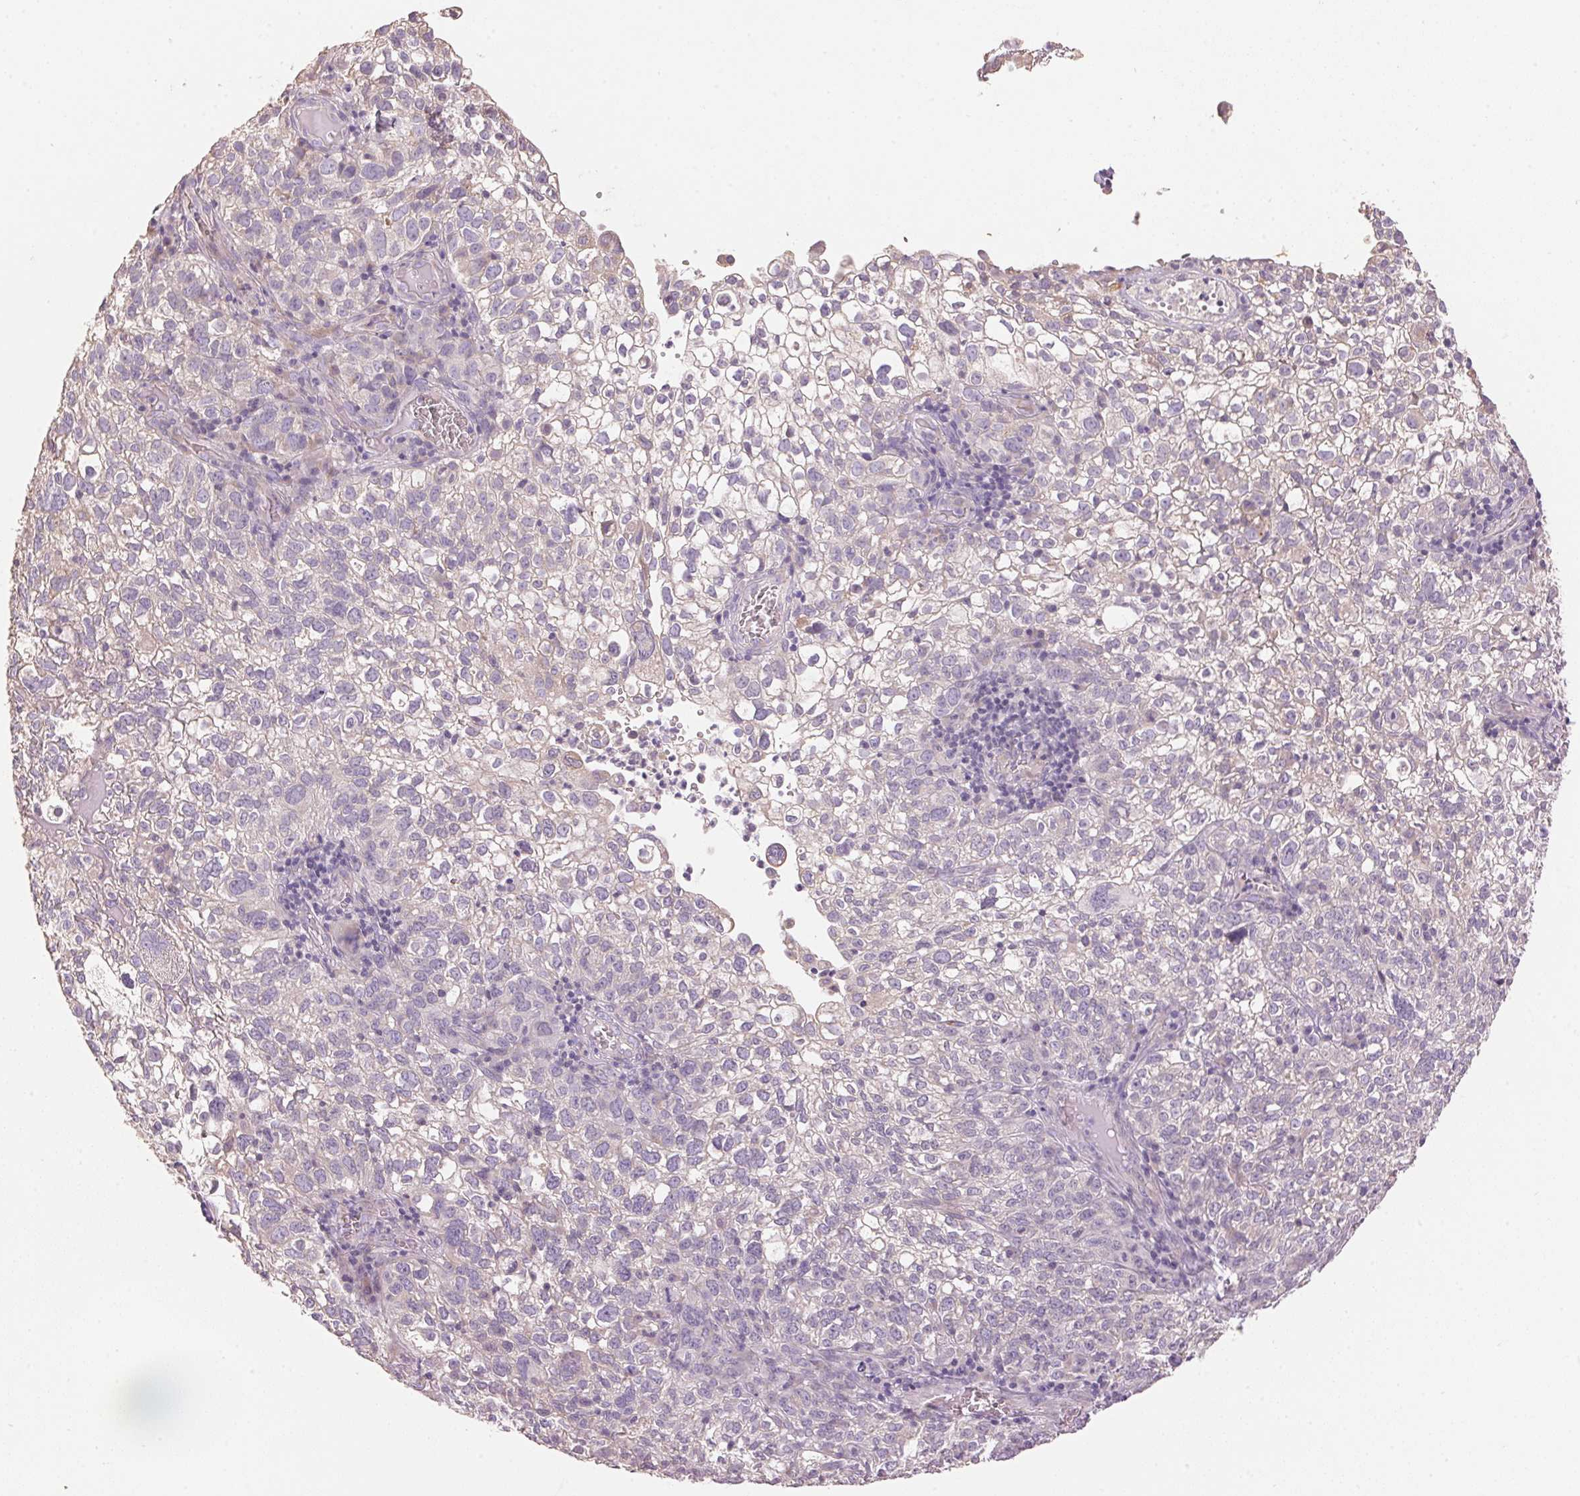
{"staining": {"intensity": "negative", "quantity": "none", "location": "none"}, "tissue": "cervical cancer", "cell_type": "Tumor cells", "image_type": "cancer", "snomed": [{"axis": "morphology", "description": "Squamous cell carcinoma, NOS"}, {"axis": "topography", "description": "Cervix"}], "caption": "Immunohistochemistry image of neoplastic tissue: human cervical squamous cell carcinoma stained with DAB displays no significant protein staining in tumor cells. (DAB (3,3'-diaminobenzidine) immunohistochemistry (IHC) visualized using brightfield microscopy, high magnification).", "gene": "LYZL6", "patient": {"sex": "female", "age": 55}}